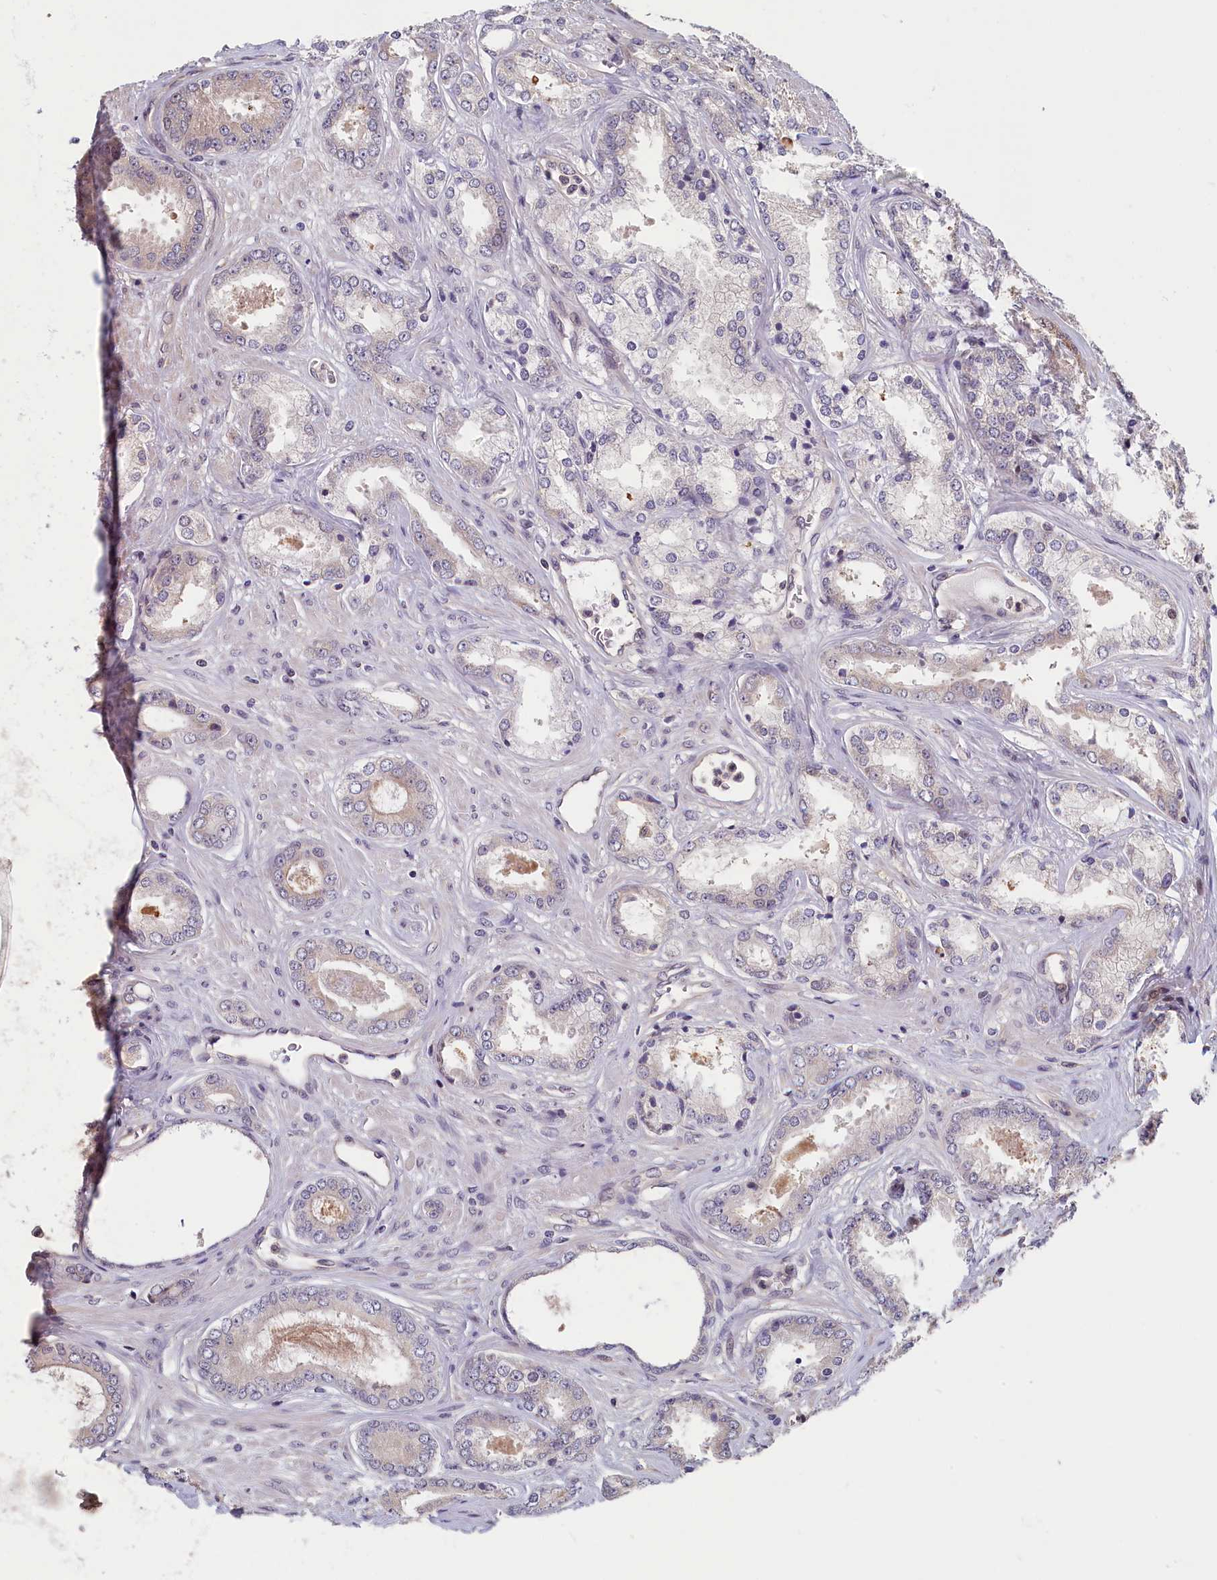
{"staining": {"intensity": "negative", "quantity": "none", "location": "none"}, "tissue": "prostate cancer", "cell_type": "Tumor cells", "image_type": "cancer", "snomed": [{"axis": "morphology", "description": "Adenocarcinoma, Low grade"}, {"axis": "topography", "description": "Prostate"}], "caption": "Tumor cells show no significant protein positivity in prostate low-grade adenocarcinoma. (Stains: DAB (3,3'-diaminobenzidine) immunohistochemistry with hematoxylin counter stain, Microscopy: brightfield microscopy at high magnification).", "gene": "TMEM116", "patient": {"sex": "male", "age": 68}}